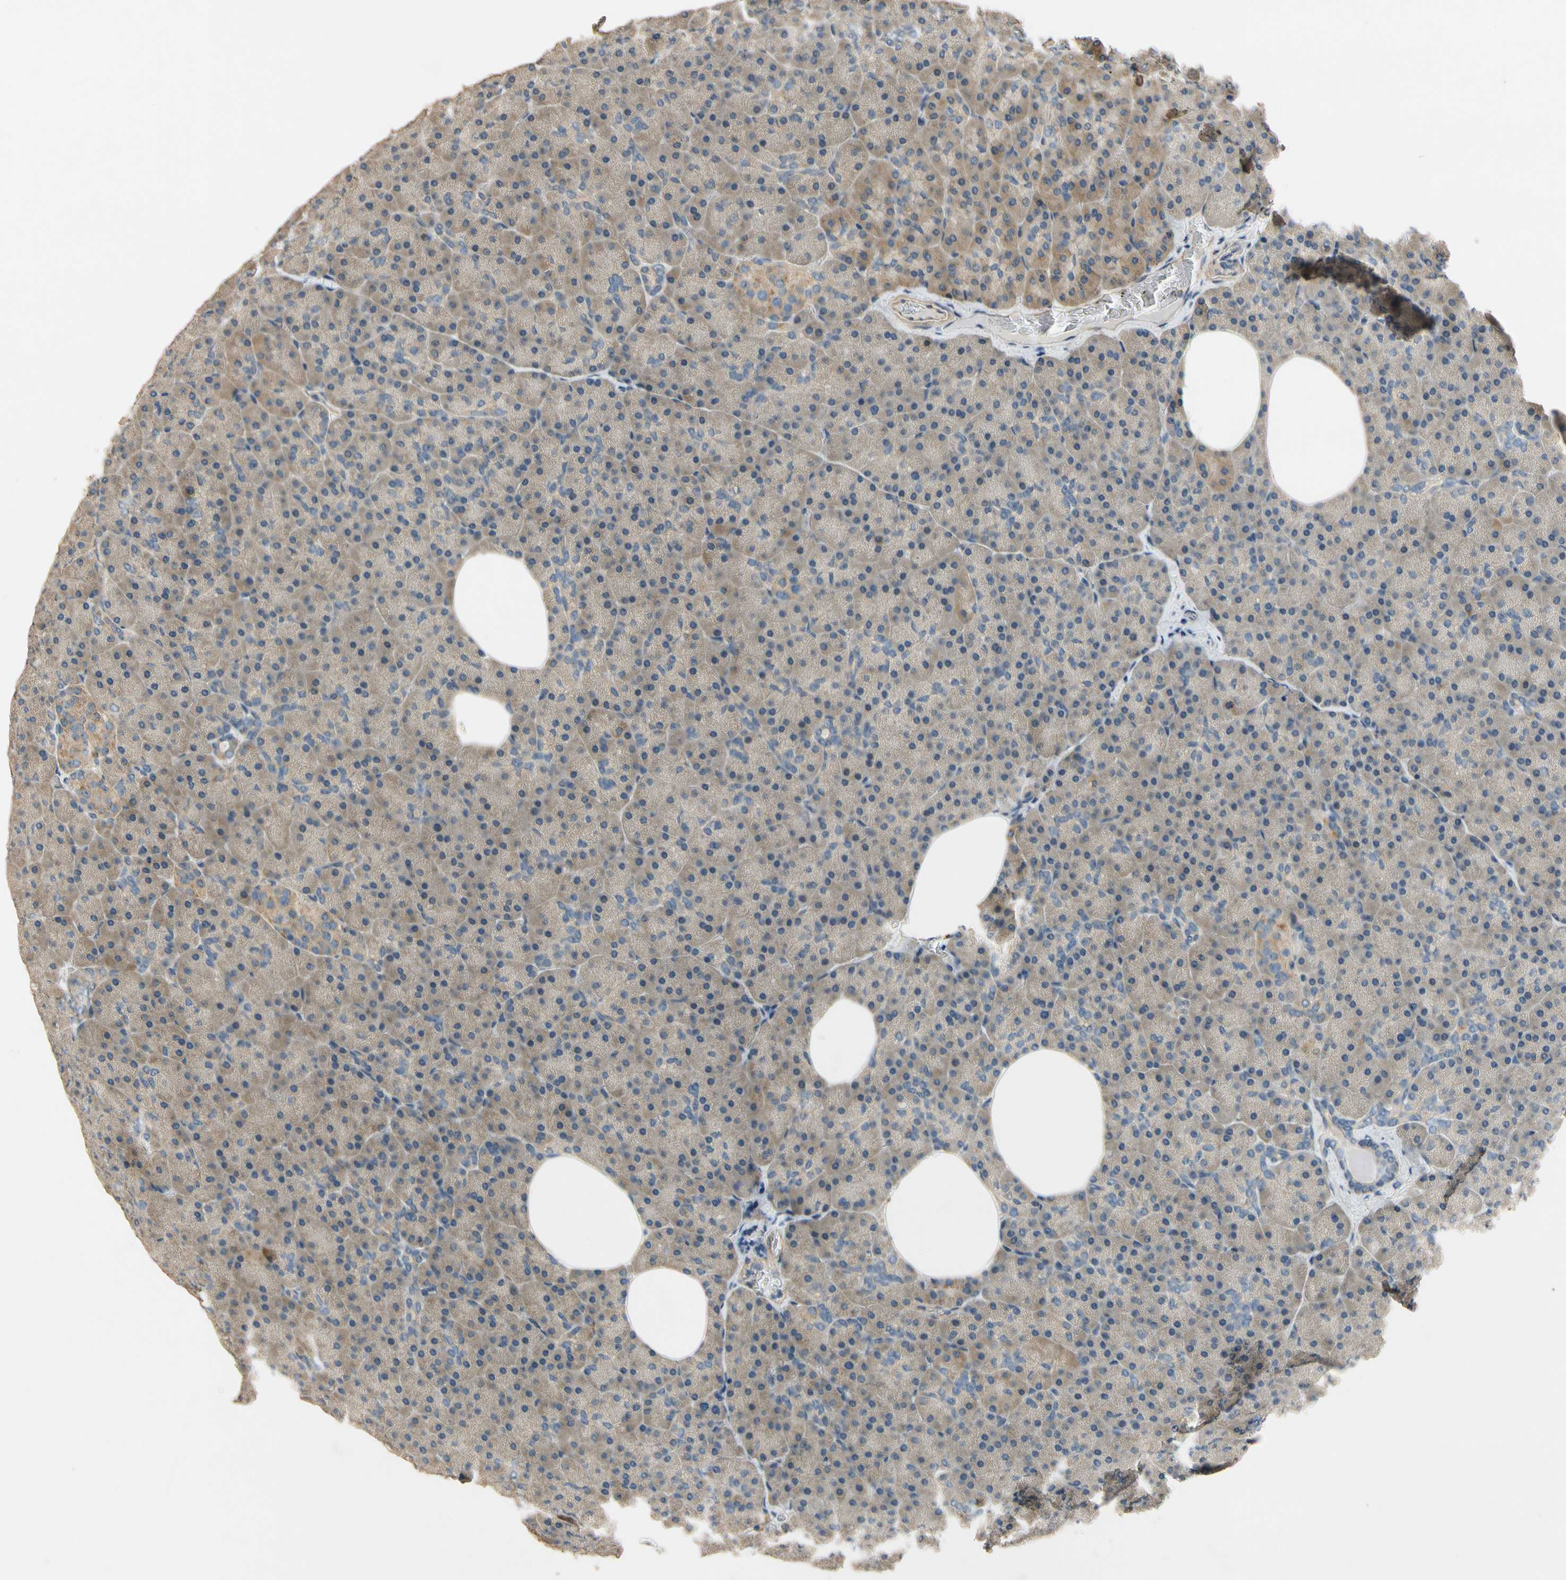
{"staining": {"intensity": "weak", "quantity": "25%-75%", "location": "cytoplasmic/membranous"}, "tissue": "pancreas", "cell_type": "Exocrine glandular cells", "image_type": "normal", "snomed": [{"axis": "morphology", "description": "Normal tissue, NOS"}, {"axis": "topography", "description": "Pancreas"}], "caption": "This image reveals immunohistochemistry staining of unremarkable human pancreas, with low weak cytoplasmic/membranous positivity in approximately 25%-75% of exocrine glandular cells.", "gene": "ALKBH3", "patient": {"sex": "female", "age": 35}}